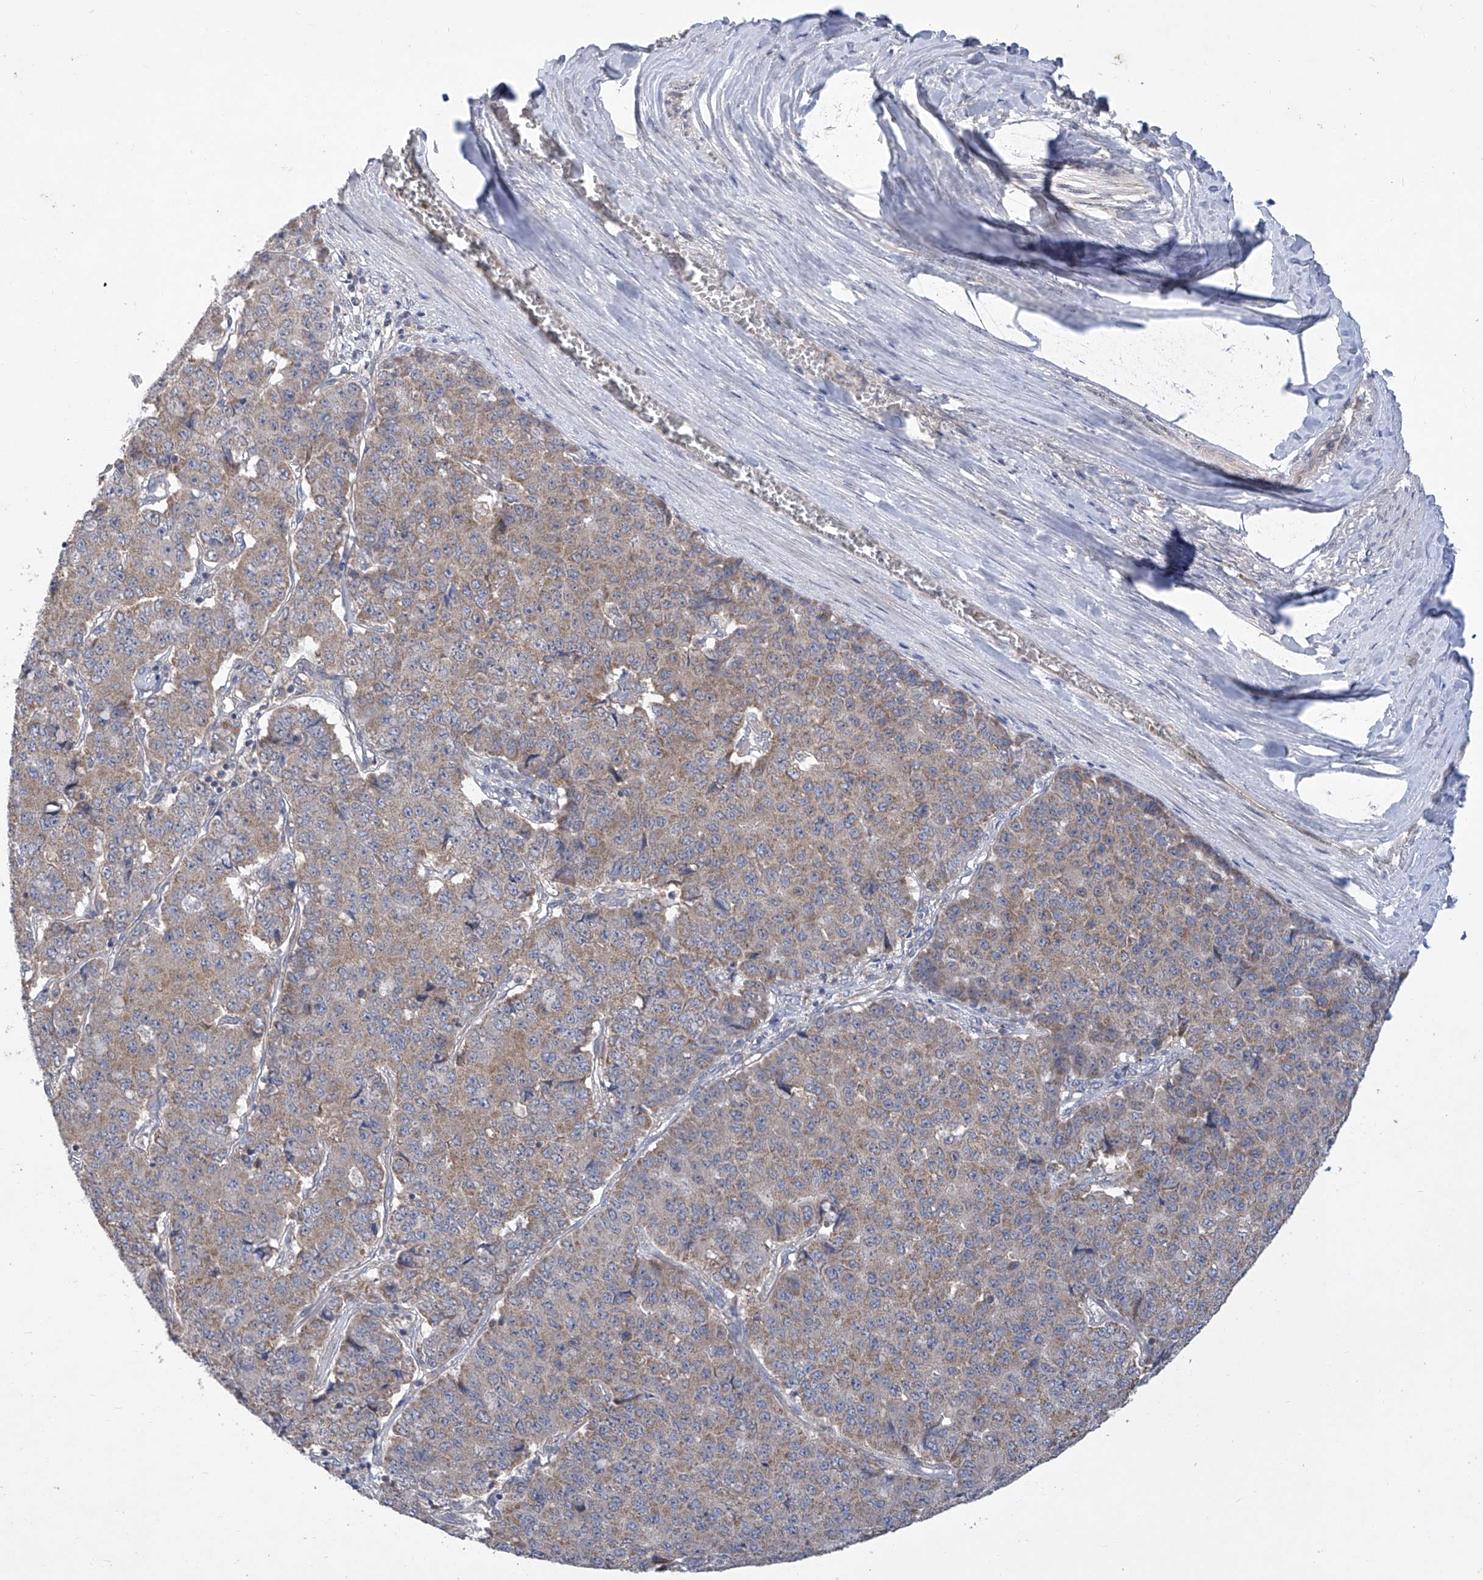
{"staining": {"intensity": "weak", "quantity": "25%-75%", "location": "cytoplasmic/membranous"}, "tissue": "pancreatic cancer", "cell_type": "Tumor cells", "image_type": "cancer", "snomed": [{"axis": "morphology", "description": "Adenocarcinoma, NOS"}, {"axis": "topography", "description": "Pancreas"}], "caption": "Immunohistochemistry (IHC) of pancreatic adenocarcinoma exhibits low levels of weak cytoplasmic/membranous positivity in approximately 25%-75% of tumor cells. (Brightfield microscopy of DAB IHC at high magnification).", "gene": "COQ3", "patient": {"sex": "male", "age": 50}}